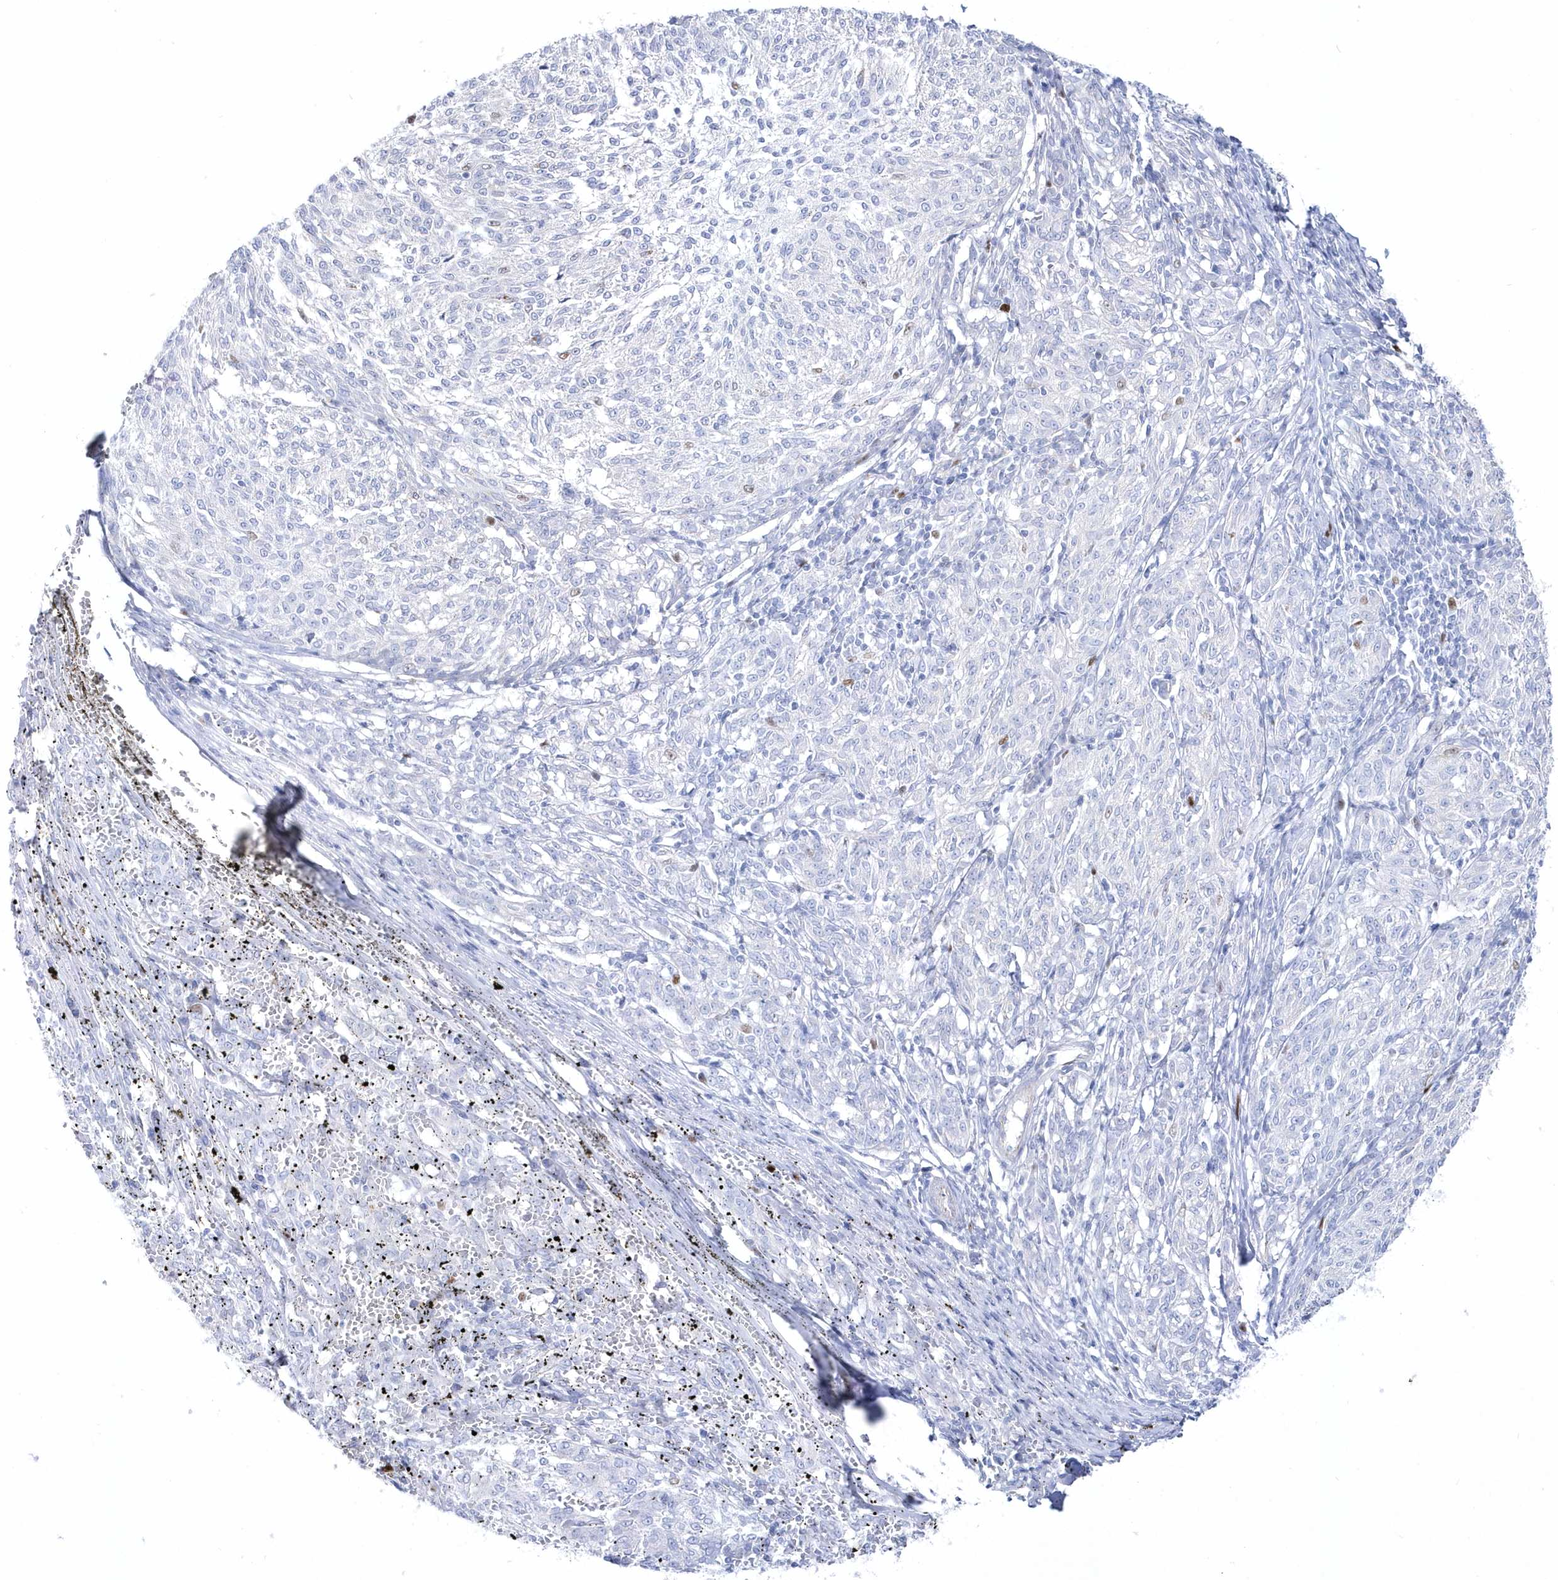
{"staining": {"intensity": "negative", "quantity": "none", "location": "none"}, "tissue": "melanoma", "cell_type": "Tumor cells", "image_type": "cancer", "snomed": [{"axis": "morphology", "description": "Malignant melanoma, NOS"}, {"axis": "topography", "description": "Skin"}], "caption": "Histopathology image shows no significant protein positivity in tumor cells of malignant melanoma.", "gene": "TMCO6", "patient": {"sex": "female", "age": 72}}